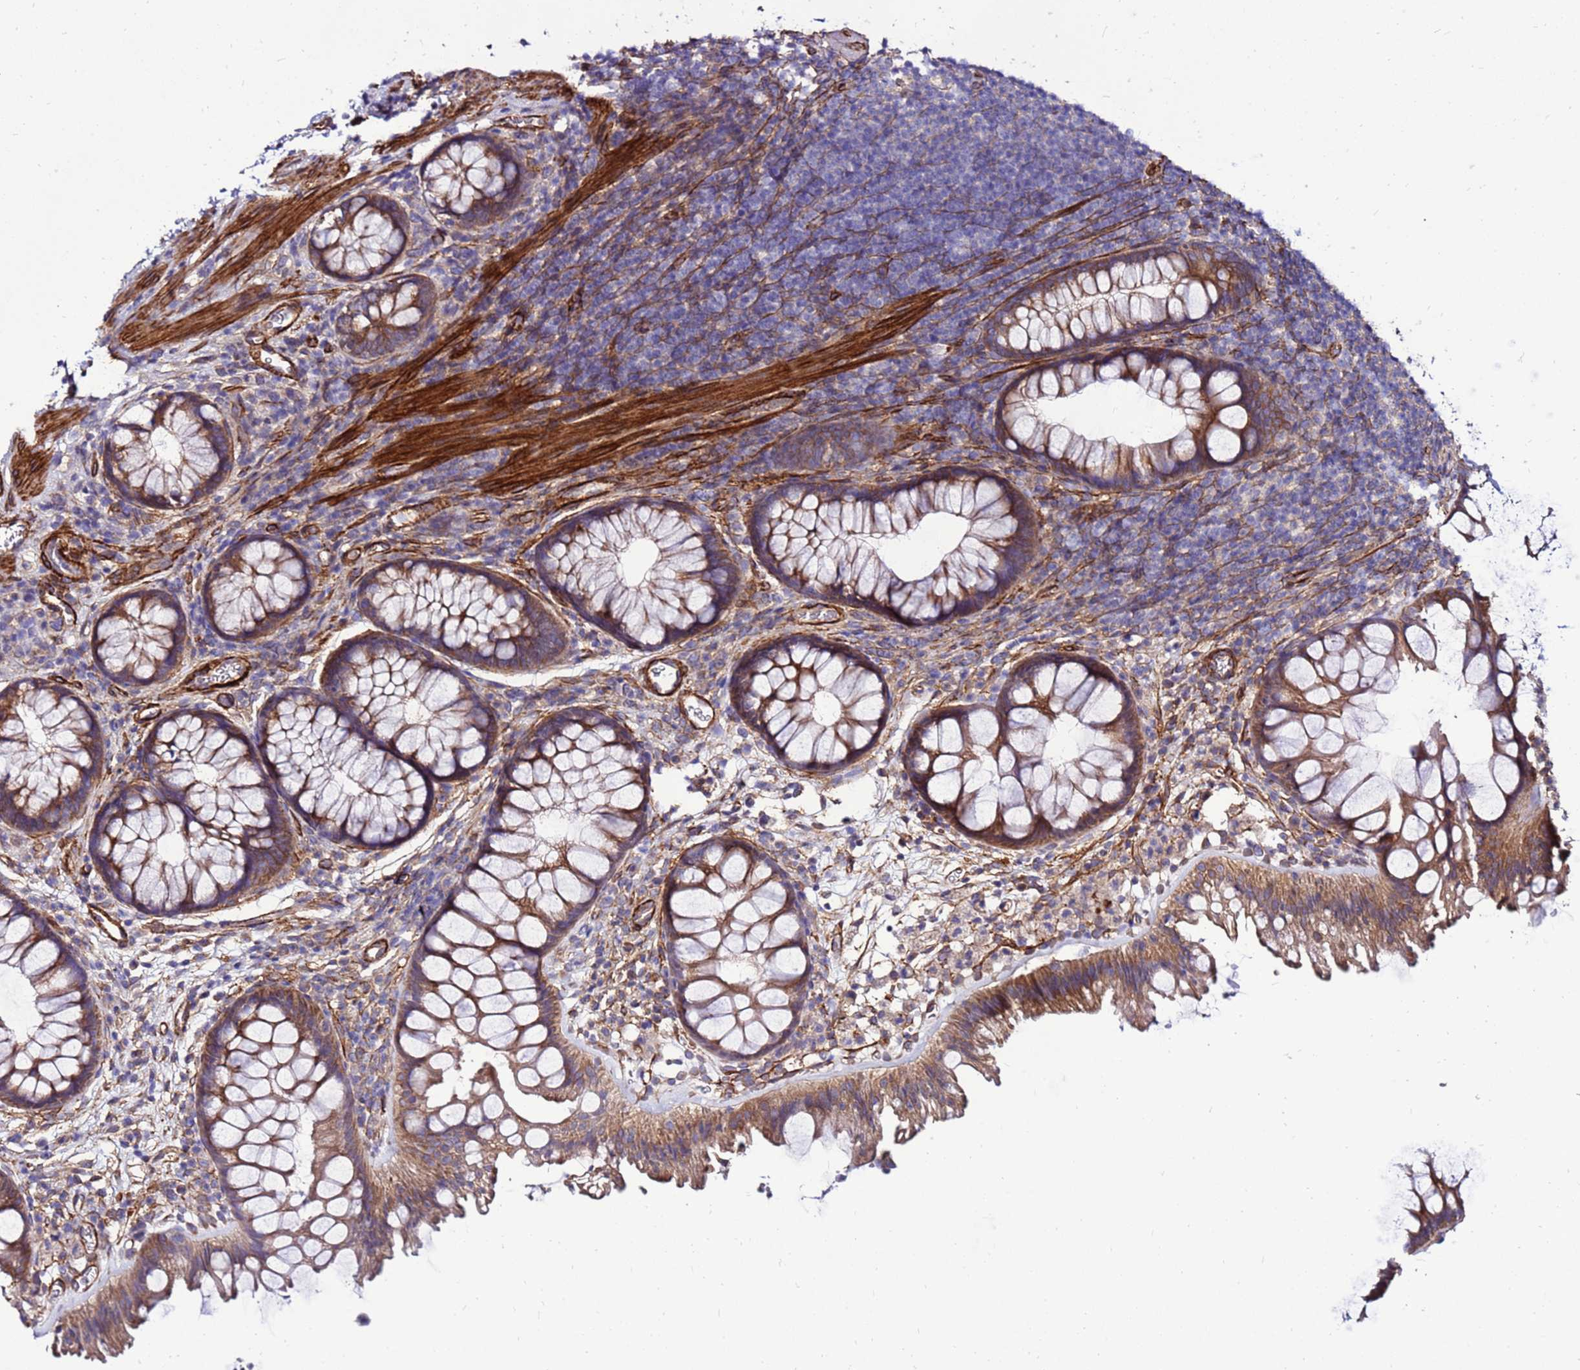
{"staining": {"intensity": "moderate", "quantity": ">75%", "location": "cytoplasmic/membranous"}, "tissue": "colon", "cell_type": "Endothelial cells", "image_type": "normal", "snomed": [{"axis": "morphology", "description": "Normal tissue, NOS"}, {"axis": "topography", "description": "Colon"}], "caption": "Immunohistochemistry (IHC) (DAB) staining of unremarkable human colon reveals moderate cytoplasmic/membranous protein positivity in about >75% of endothelial cells. (Brightfield microscopy of DAB IHC at high magnification).", "gene": "EI24", "patient": {"sex": "female", "age": 62}}